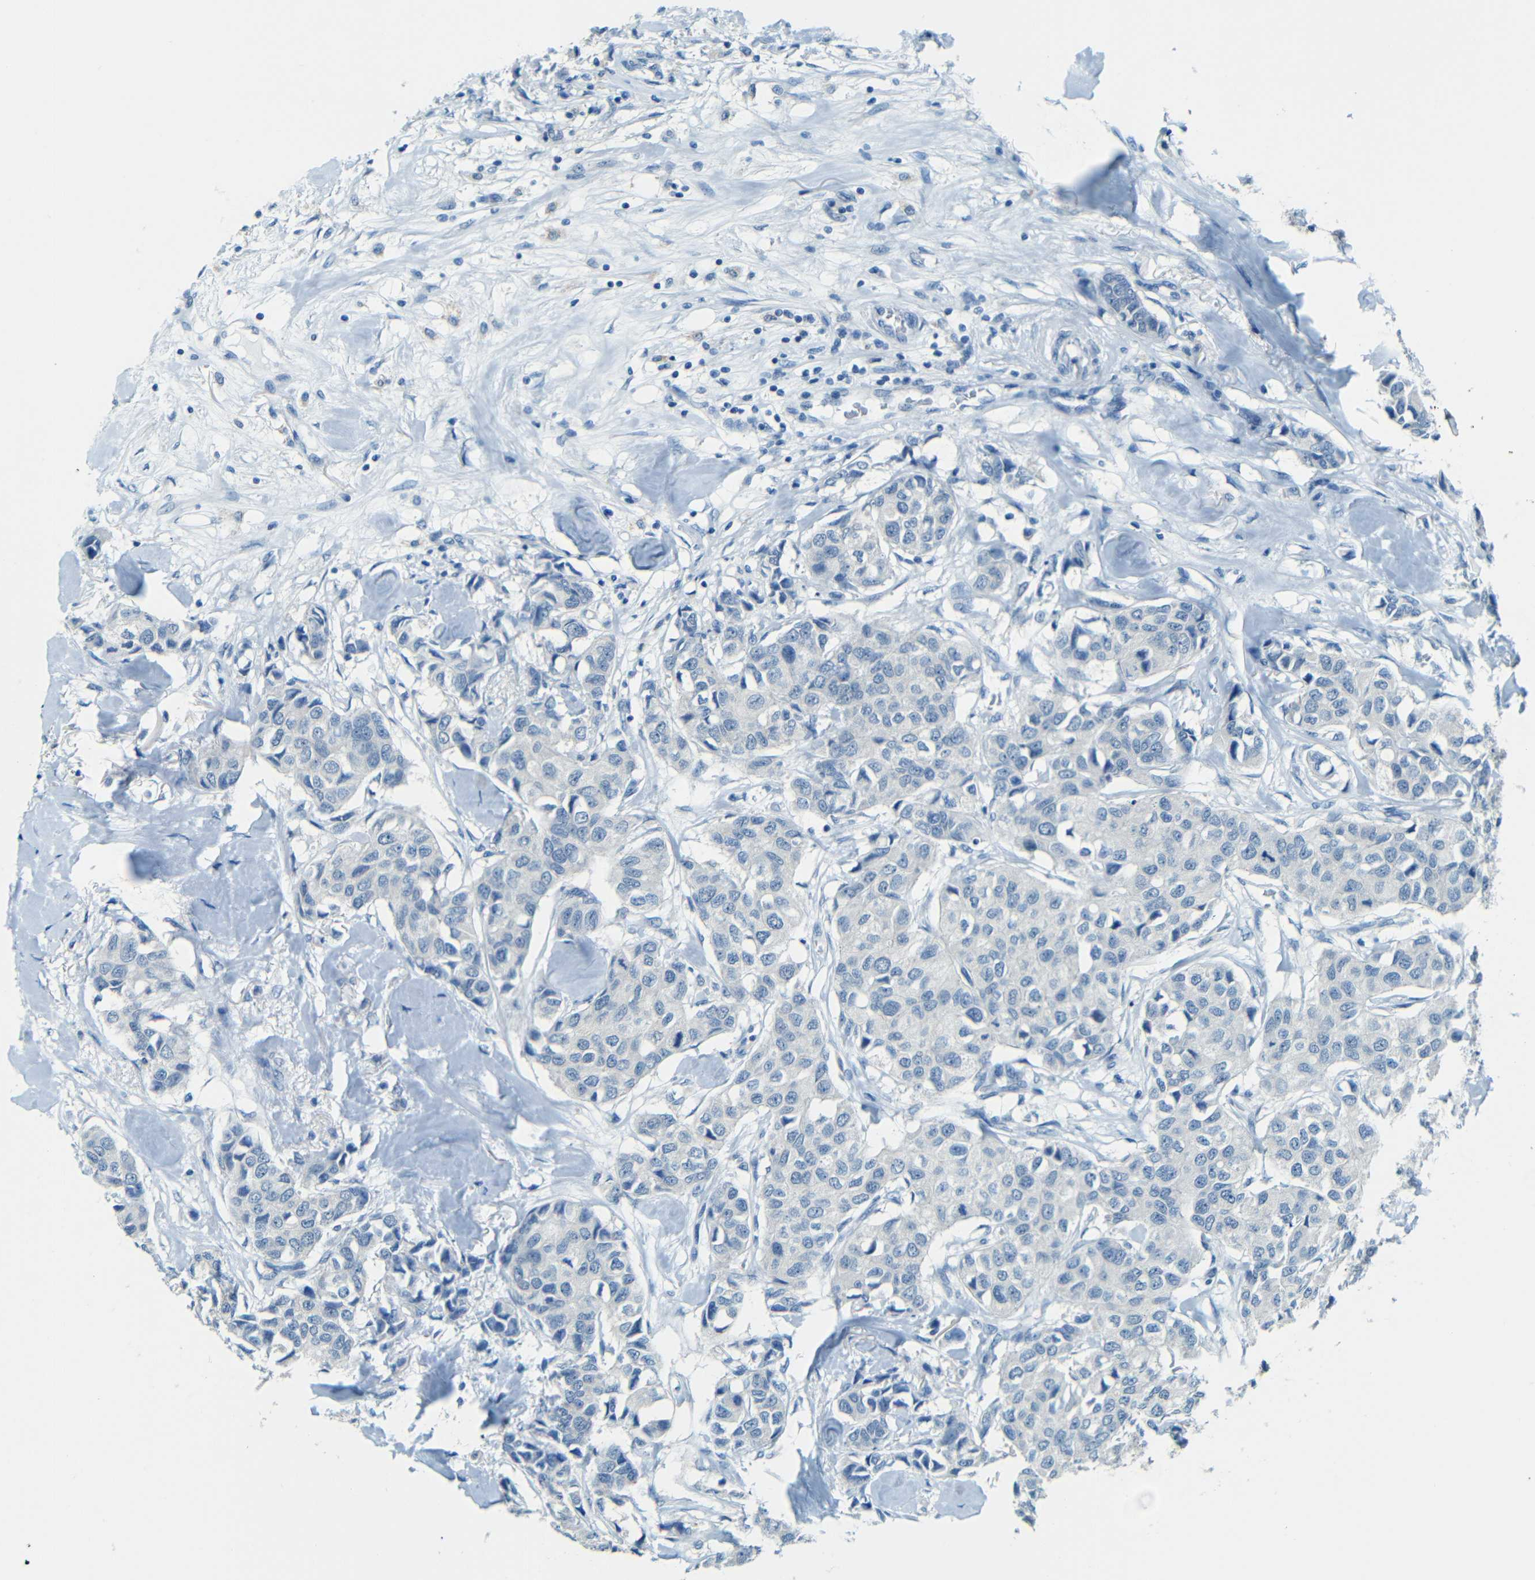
{"staining": {"intensity": "negative", "quantity": "none", "location": "none"}, "tissue": "breast cancer", "cell_type": "Tumor cells", "image_type": "cancer", "snomed": [{"axis": "morphology", "description": "Duct carcinoma"}, {"axis": "topography", "description": "Breast"}], "caption": "The image demonstrates no staining of tumor cells in breast cancer.", "gene": "ZMAT1", "patient": {"sex": "female", "age": 80}}